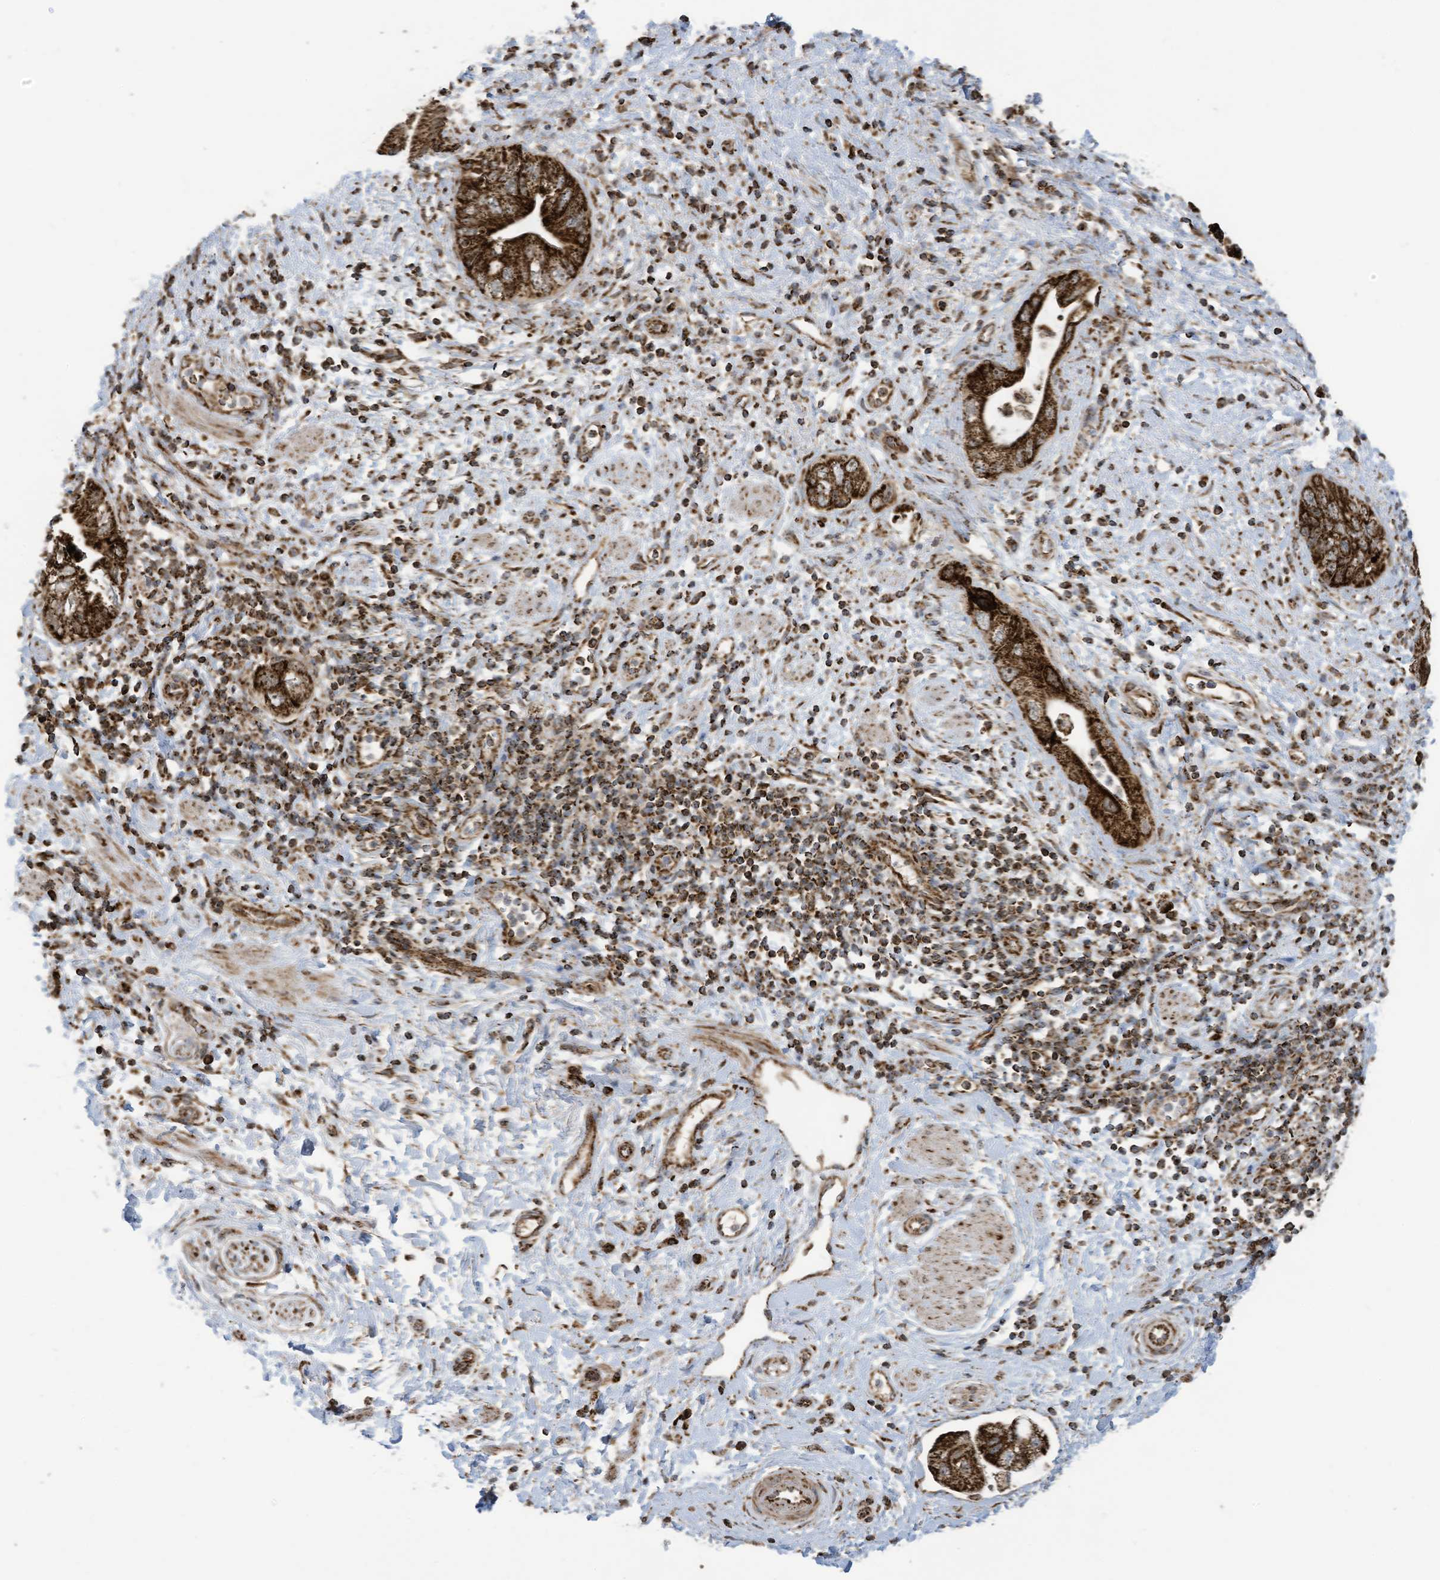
{"staining": {"intensity": "strong", "quantity": ">75%", "location": "cytoplasmic/membranous"}, "tissue": "pancreatic cancer", "cell_type": "Tumor cells", "image_type": "cancer", "snomed": [{"axis": "morphology", "description": "Adenocarcinoma, NOS"}, {"axis": "topography", "description": "Pancreas"}], "caption": "Protein positivity by IHC displays strong cytoplasmic/membranous expression in about >75% of tumor cells in pancreatic cancer (adenocarcinoma). (DAB IHC, brown staining for protein, blue staining for nuclei).", "gene": "COX10", "patient": {"sex": "female", "age": 73}}